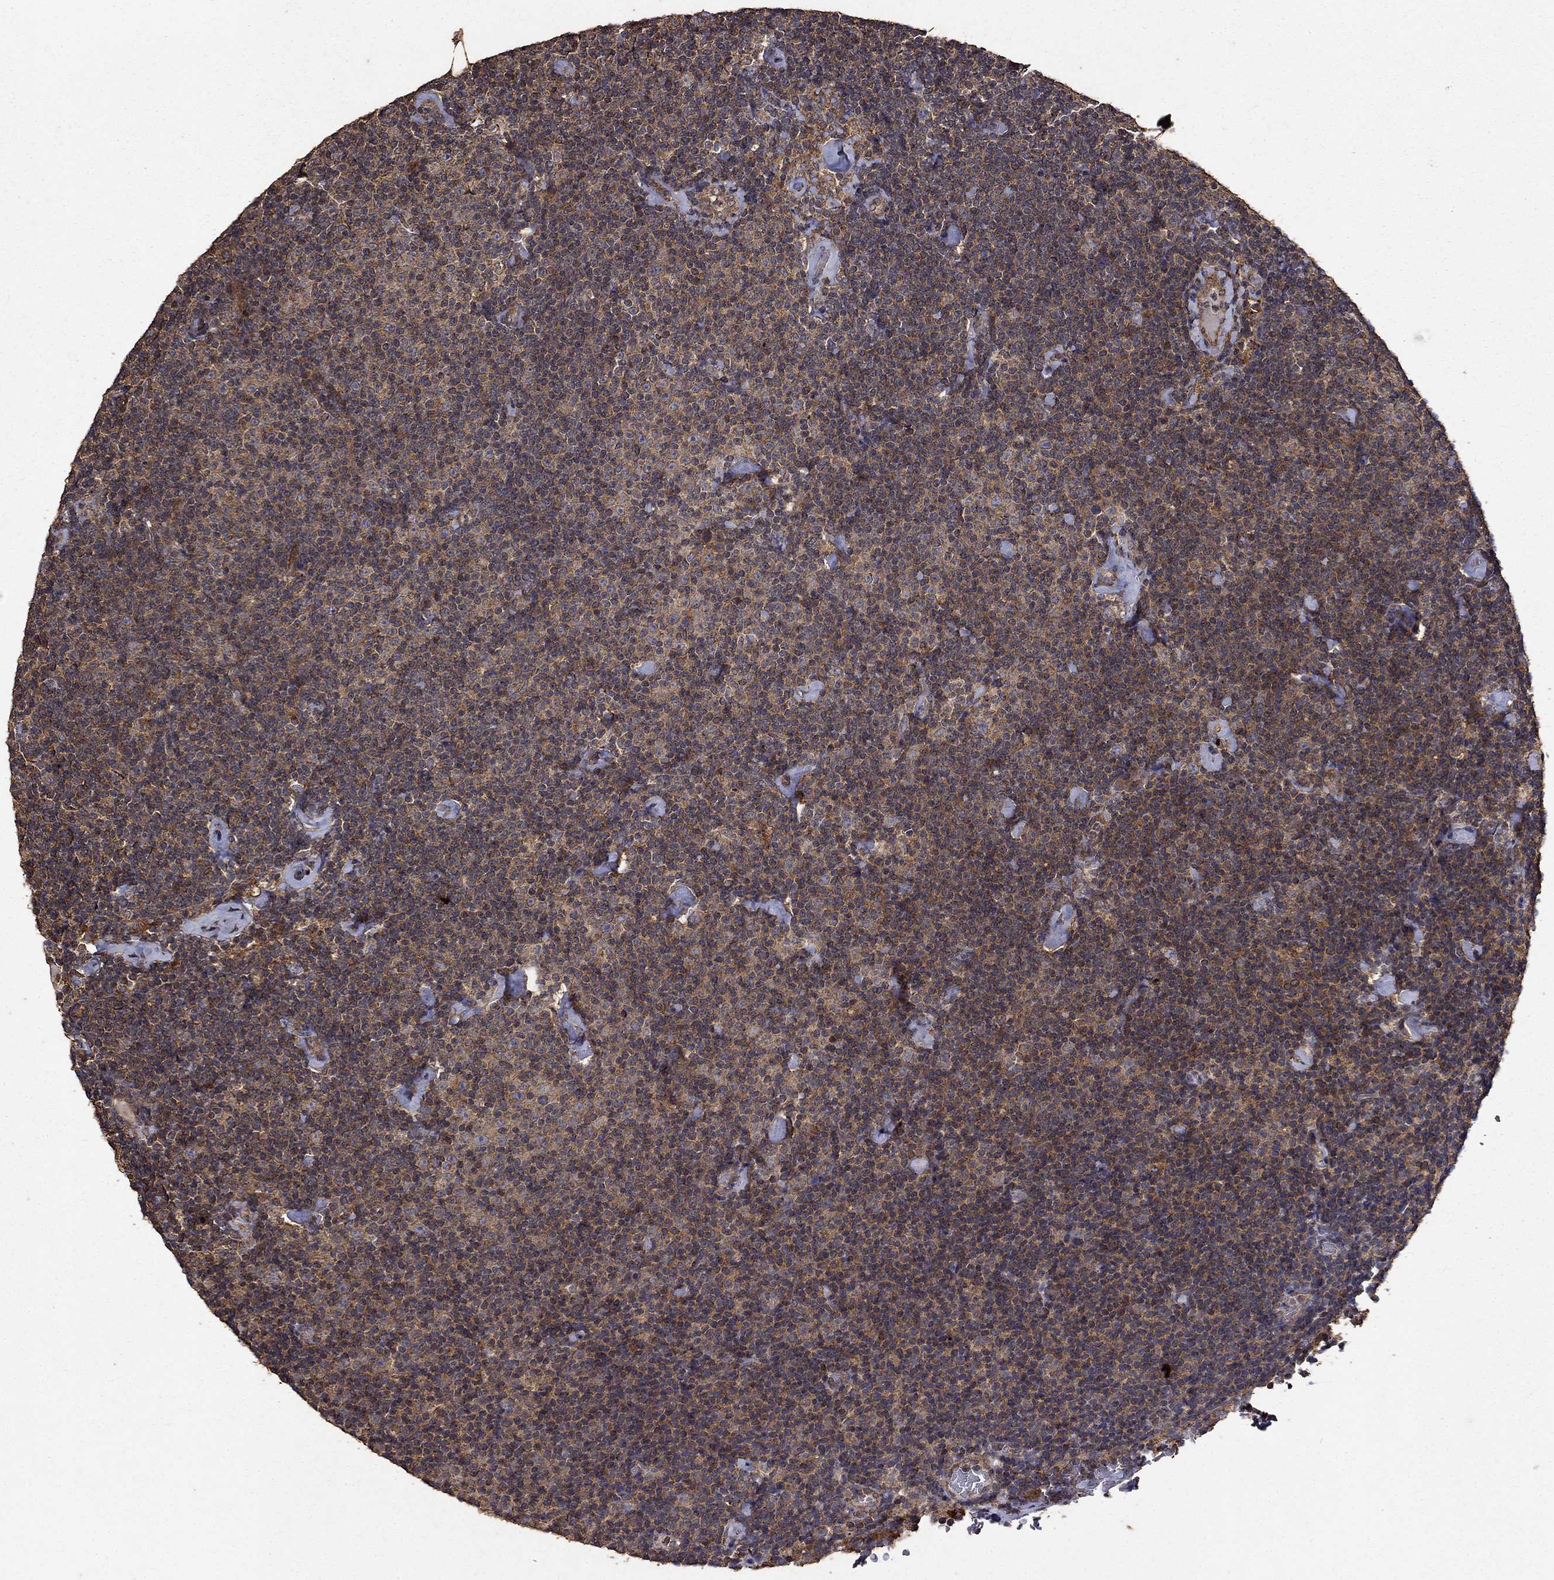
{"staining": {"intensity": "moderate", "quantity": "<25%", "location": "cytoplasmic/membranous"}, "tissue": "lymphoma", "cell_type": "Tumor cells", "image_type": "cancer", "snomed": [{"axis": "morphology", "description": "Malignant lymphoma, non-Hodgkin's type, Low grade"}, {"axis": "topography", "description": "Lymph node"}], "caption": "Immunohistochemical staining of human lymphoma reveals low levels of moderate cytoplasmic/membranous staining in approximately <25% of tumor cells.", "gene": "IFRD1", "patient": {"sex": "male", "age": 81}}